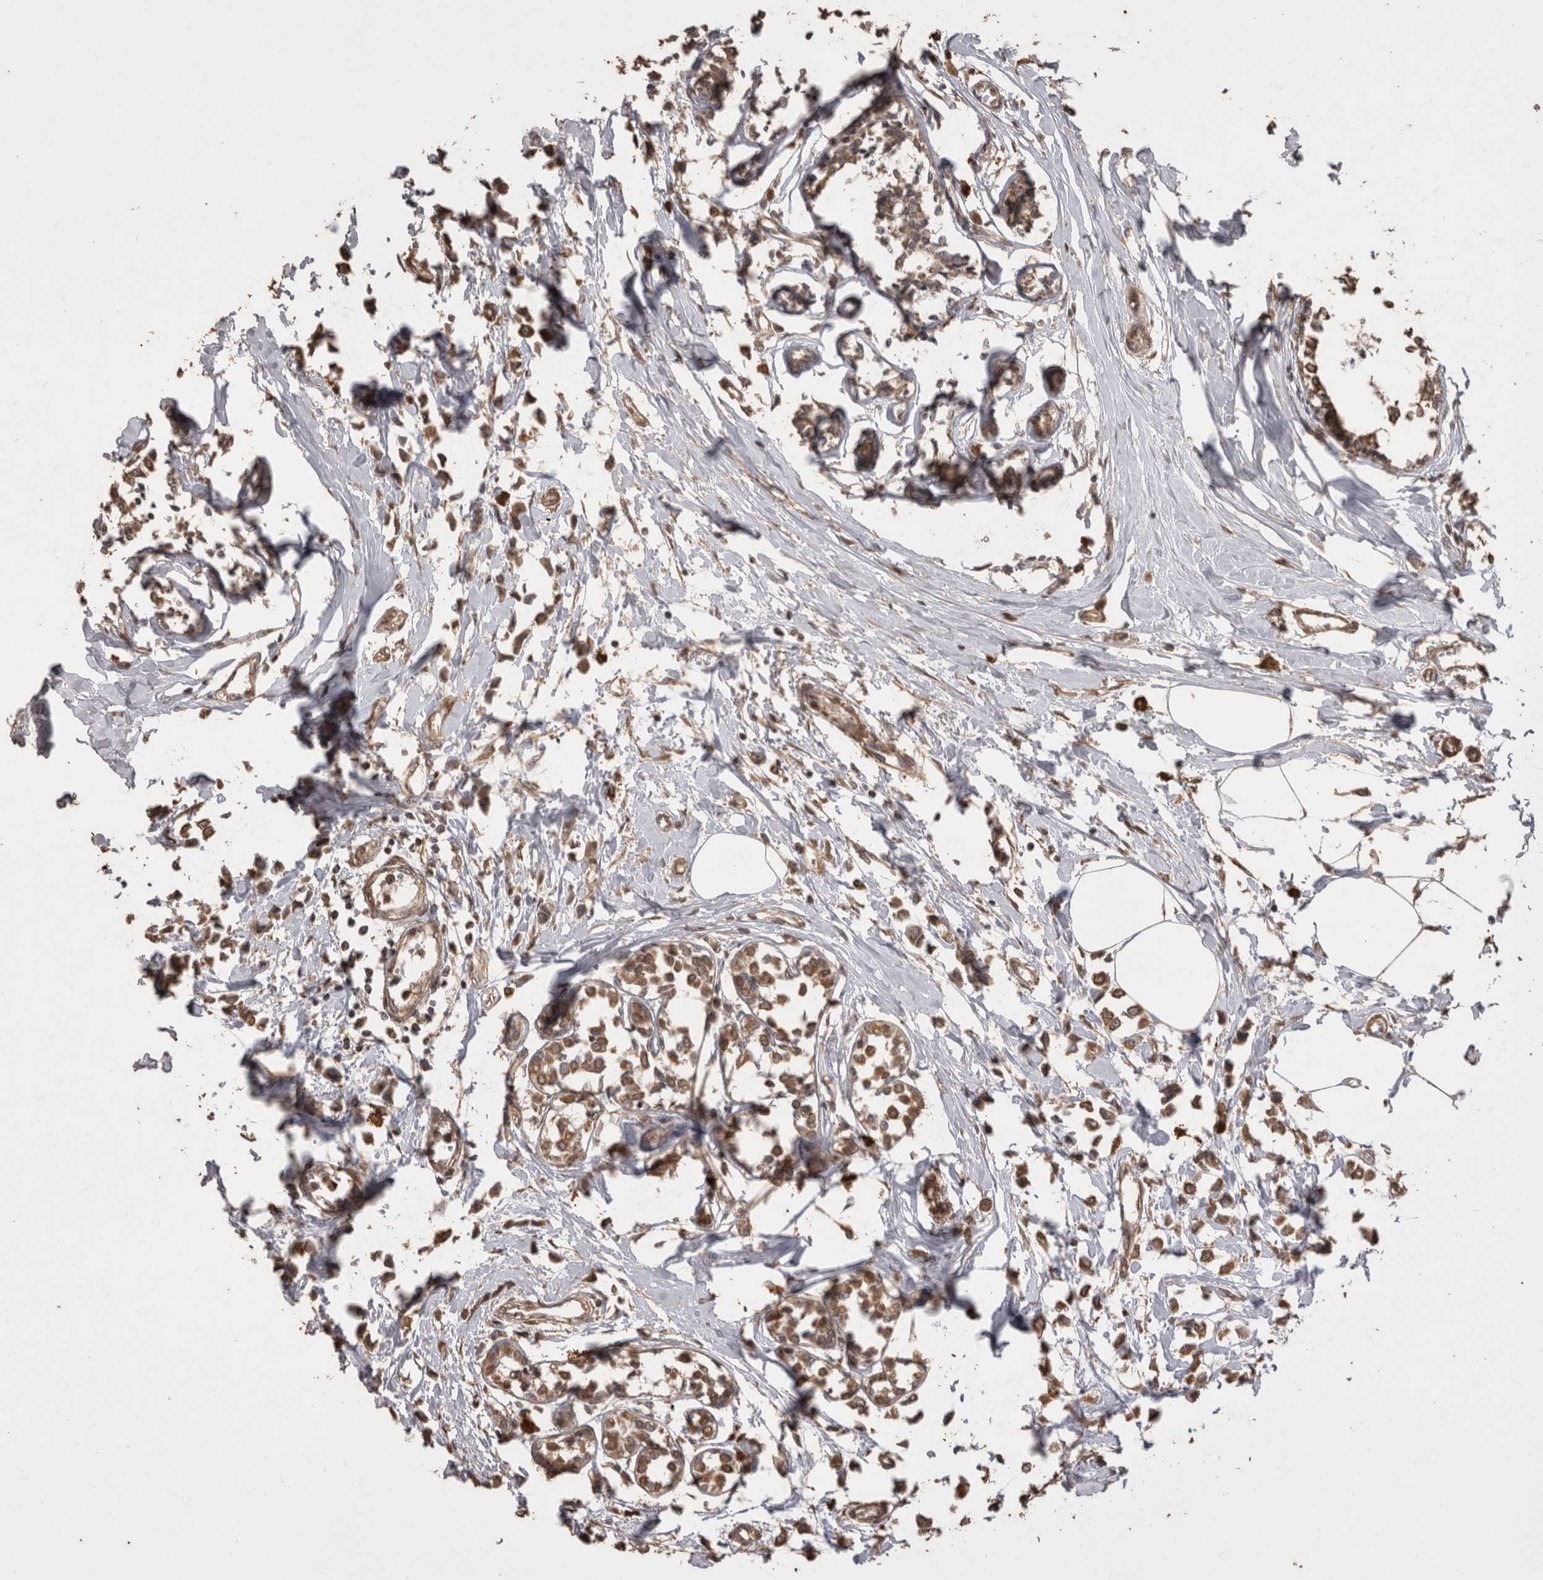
{"staining": {"intensity": "moderate", "quantity": ">75%", "location": "cytoplasmic/membranous"}, "tissue": "breast cancer", "cell_type": "Tumor cells", "image_type": "cancer", "snomed": [{"axis": "morphology", "description": "Lobular carcinoma"}, {"axis": "topography", "description": "Breast"}], "caption": "Tumor cells exhibit medium levels of moderate cytoplasmic/membranous positivity in approximately >75% of cells in lobular carcinoma (breast).", "gene": "SOCS5", "patient": {"sex": "female", "age": 51}}